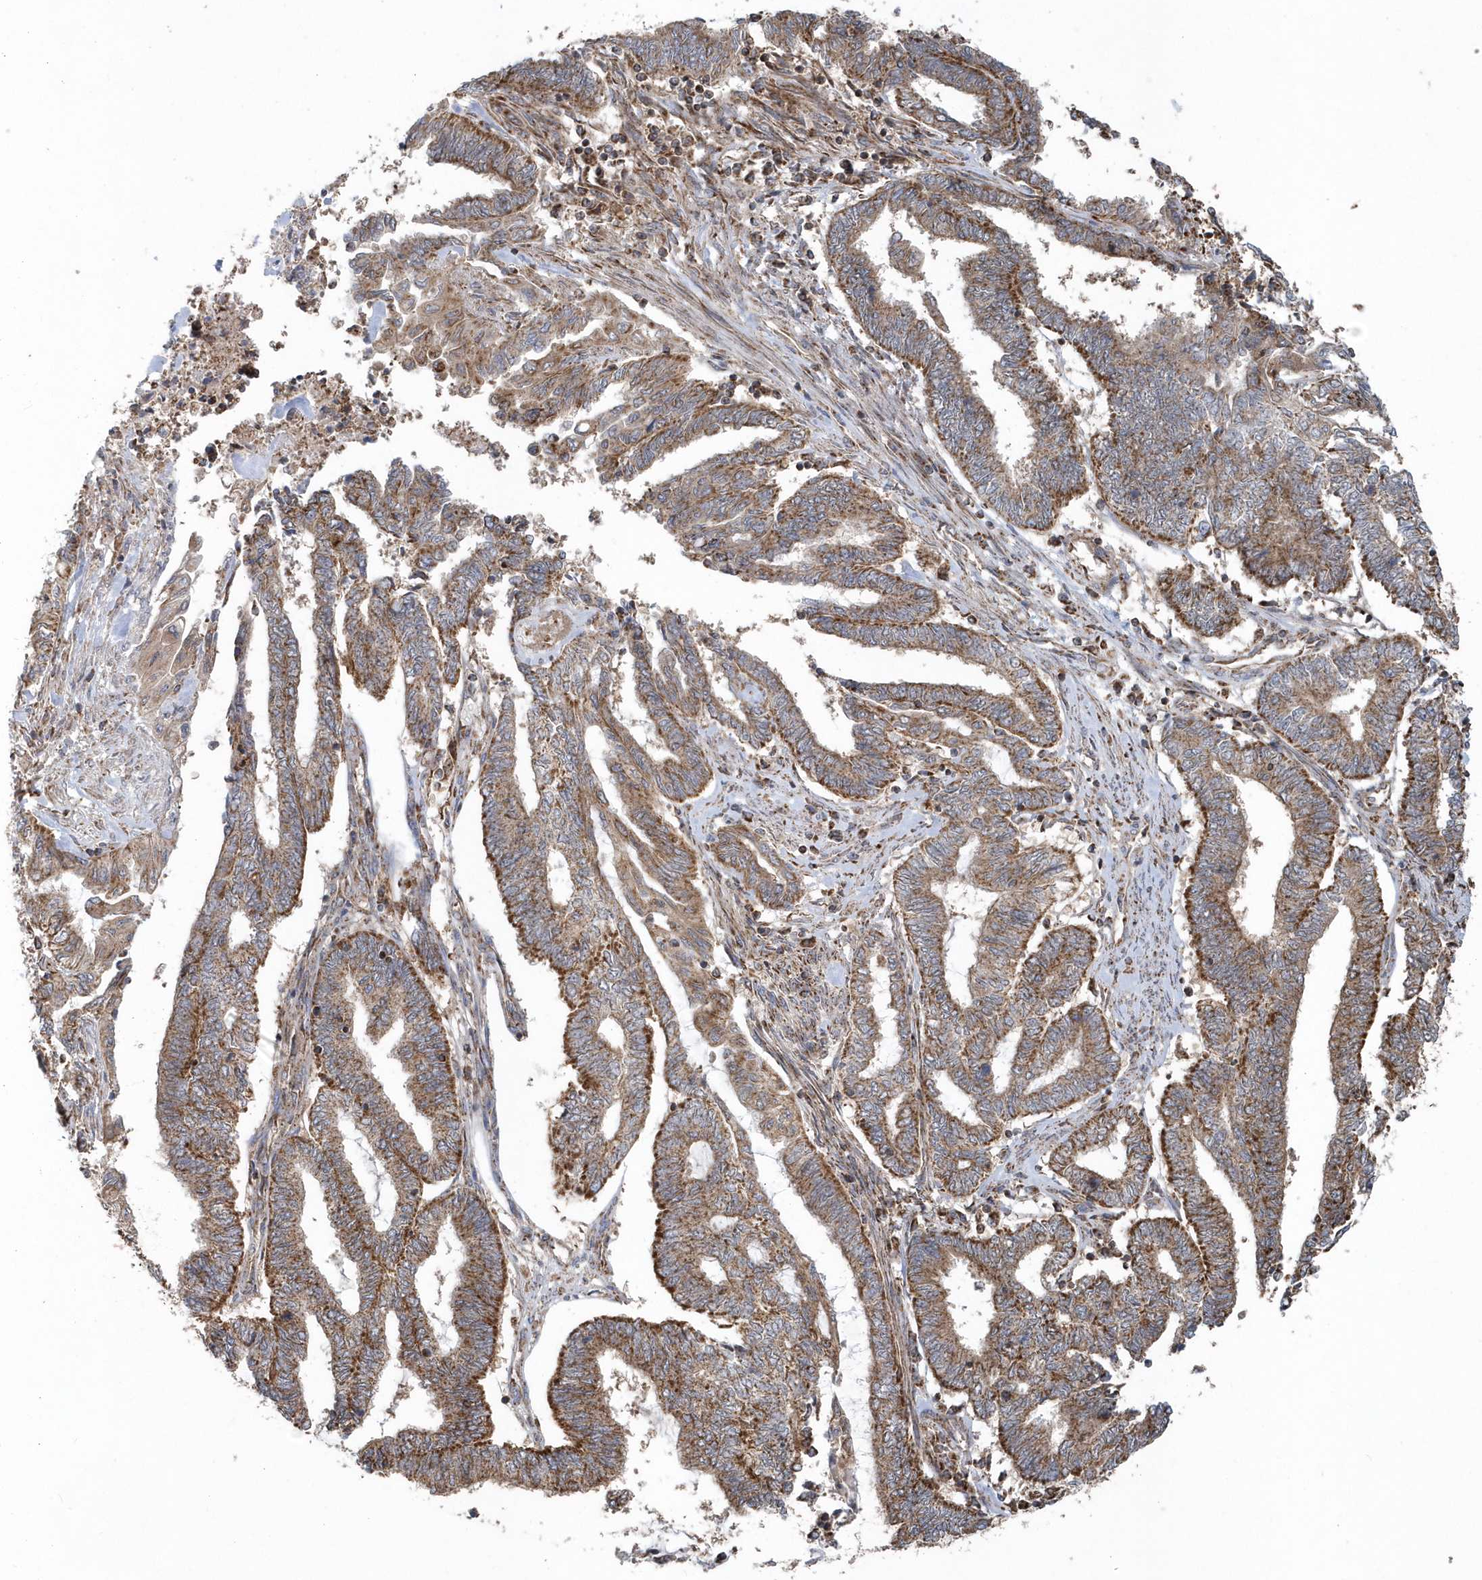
{"staining": {"intensity": "moderate", "quantity": ">75%", "location": "cytoplasmic/membranous"}, "tissue": "endometrial cancer", "cell_type": "Tumor cells", "image_type": "cancer", "snomed": [{"axis": "morphology", "description": "Adenocarcinoma, NOS"}, {"axis": "topography", "description": "Uterus"}, {"axis": "topography", "description": "Endometrium"}], "caption": "IHC (DAB) staining of adenocarcinoma (endometrial) displays moderate cytoplasmic/membranous protein expression in about >75% of tumor cells. (DAB IHC, brown staining for protein, blue staining for nuclei).", "gene": "PPP1R7", "patient": {"sex": "female", "age": 70}}